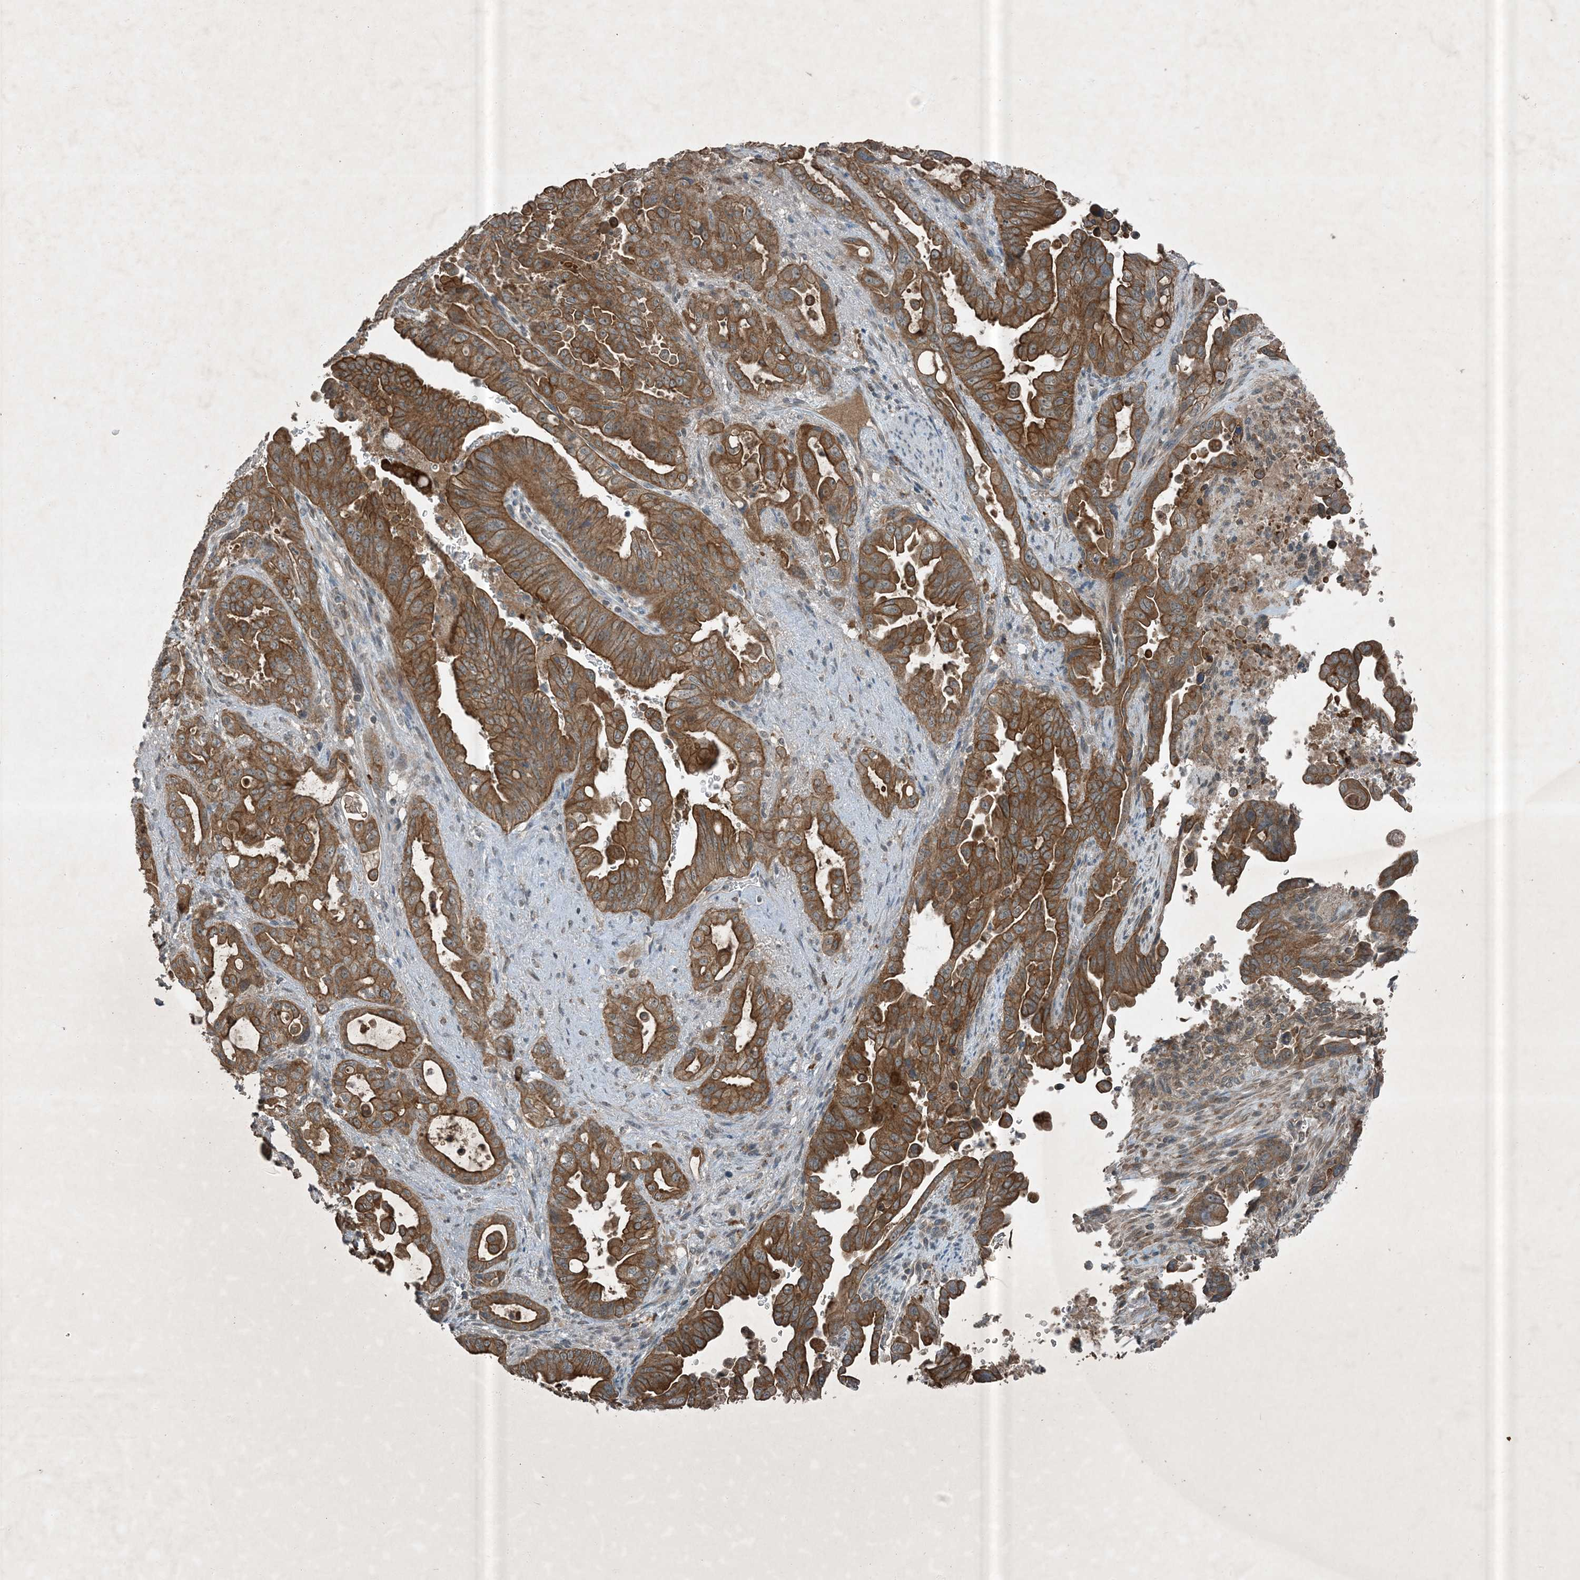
{"staining": {"intensity": "moderate", "quantity": ">75%", "location": "cytoplasmic/membranous"}, "tissue": "pancreatic cancer", "cell_type": "Tumor cells", "image_type": "cancer", "snomed": [{"axis": "morphology", "description": "Adenocarcinoma, NOS"}, {"axis": "topography", "description": "Pancreas"}], "caption": "This histopathology image displays immunohistochemistry staining of human pancreatic cancer, with medium moderate cytoplasmic/membranous staining in about >75% of tumor cells.", "gene": "MDN1", "patient": {"sex": "male", "age": 70}}